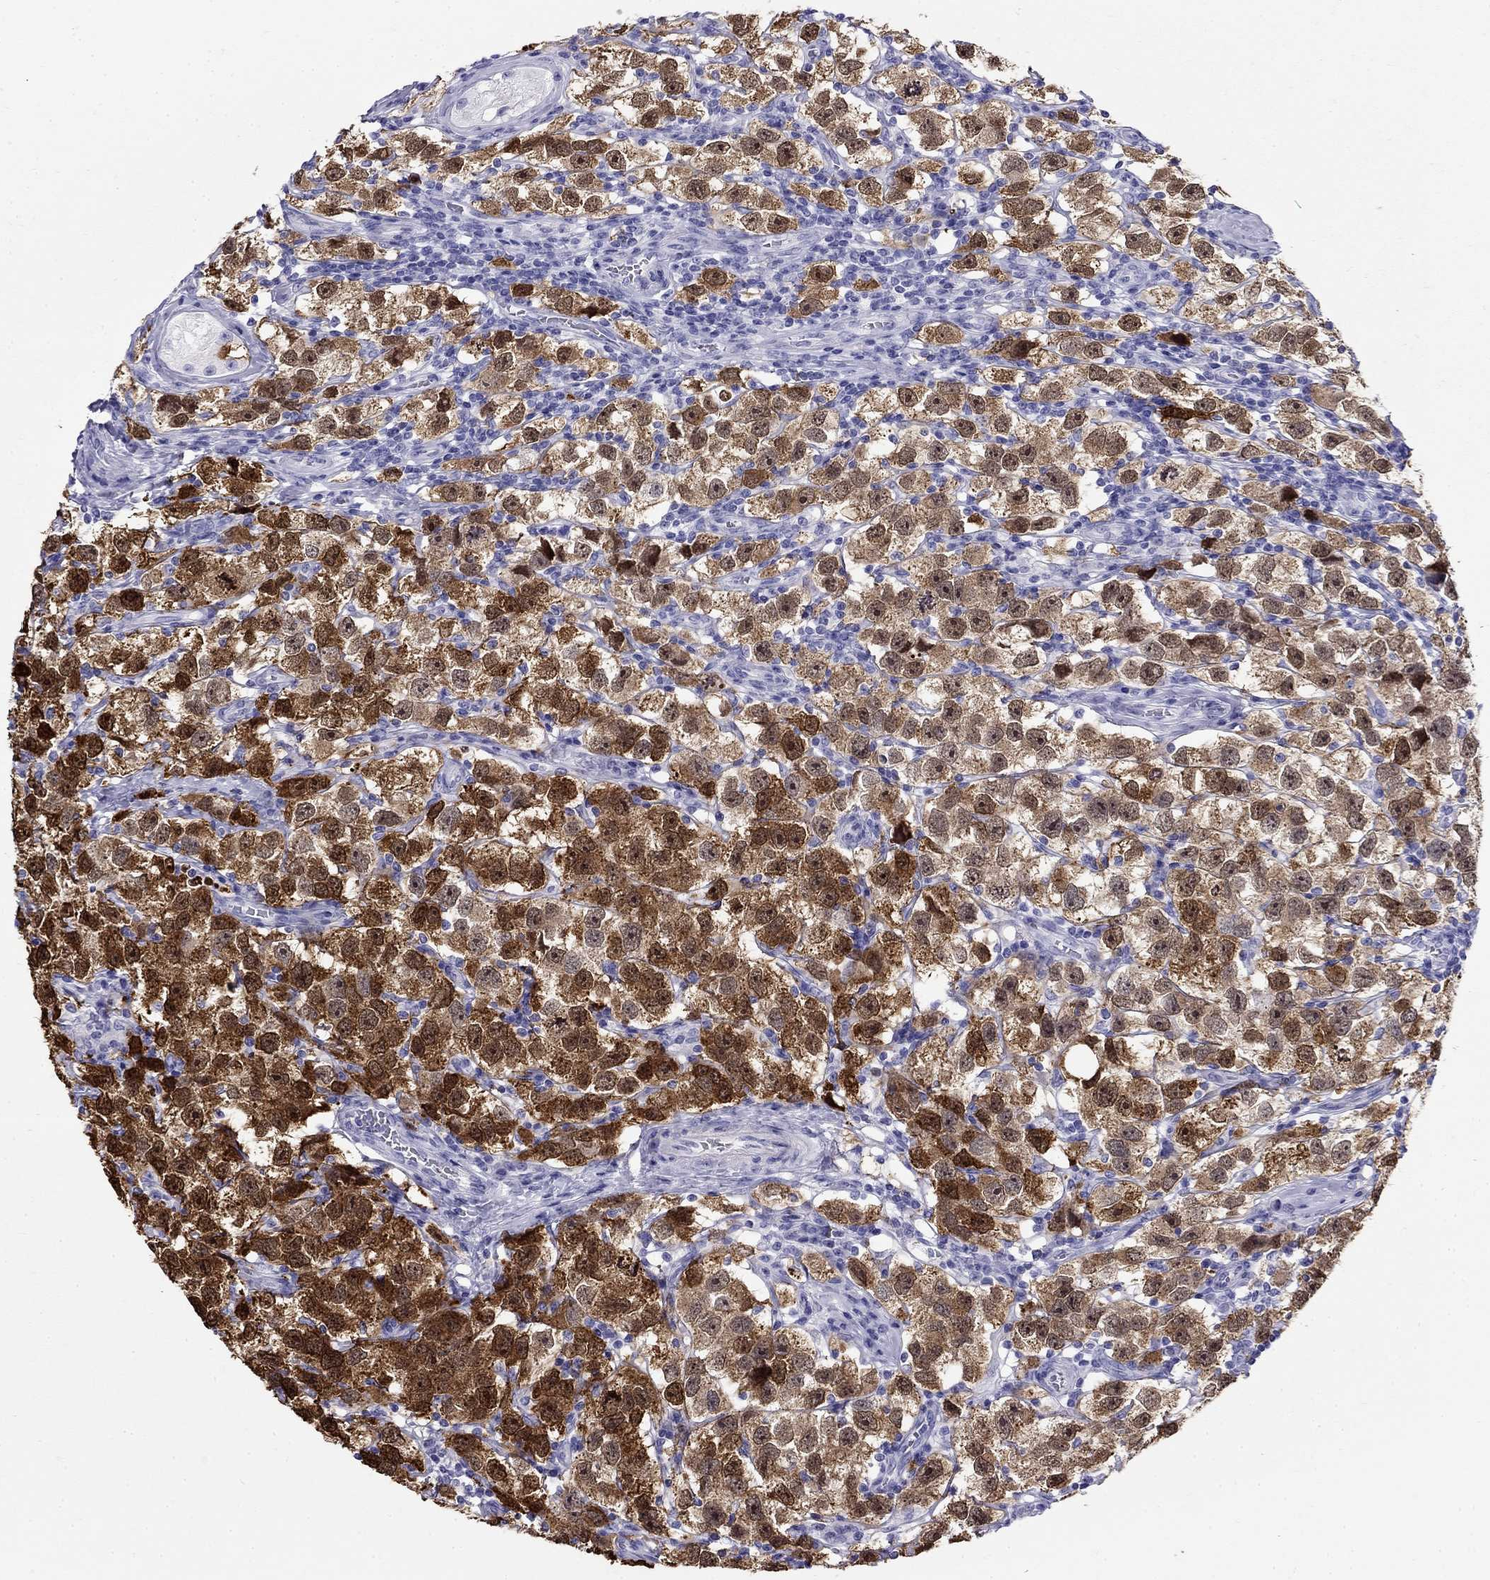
{"staining": {"intensity": "strong", "quantity": ">75%", "location": "cytoplasmic/membranous,nuclear"}, "tissue": "testis cancer", "cell_type": "Tumor cells", "image_type": "cancer", "snomed": [{"axis": "morphology", "description": "Seminoma, NOS"}, {"axis": "topography", "description": "Testis"}], "caption": "This is an image of IHC staining of seminoma (testis), which shows strong positivity in the cytoplasmic/membranous and nuclear of tumor cells.", "gene": "PPP1R36", "patient": {"sex": "male", "age": 26}}